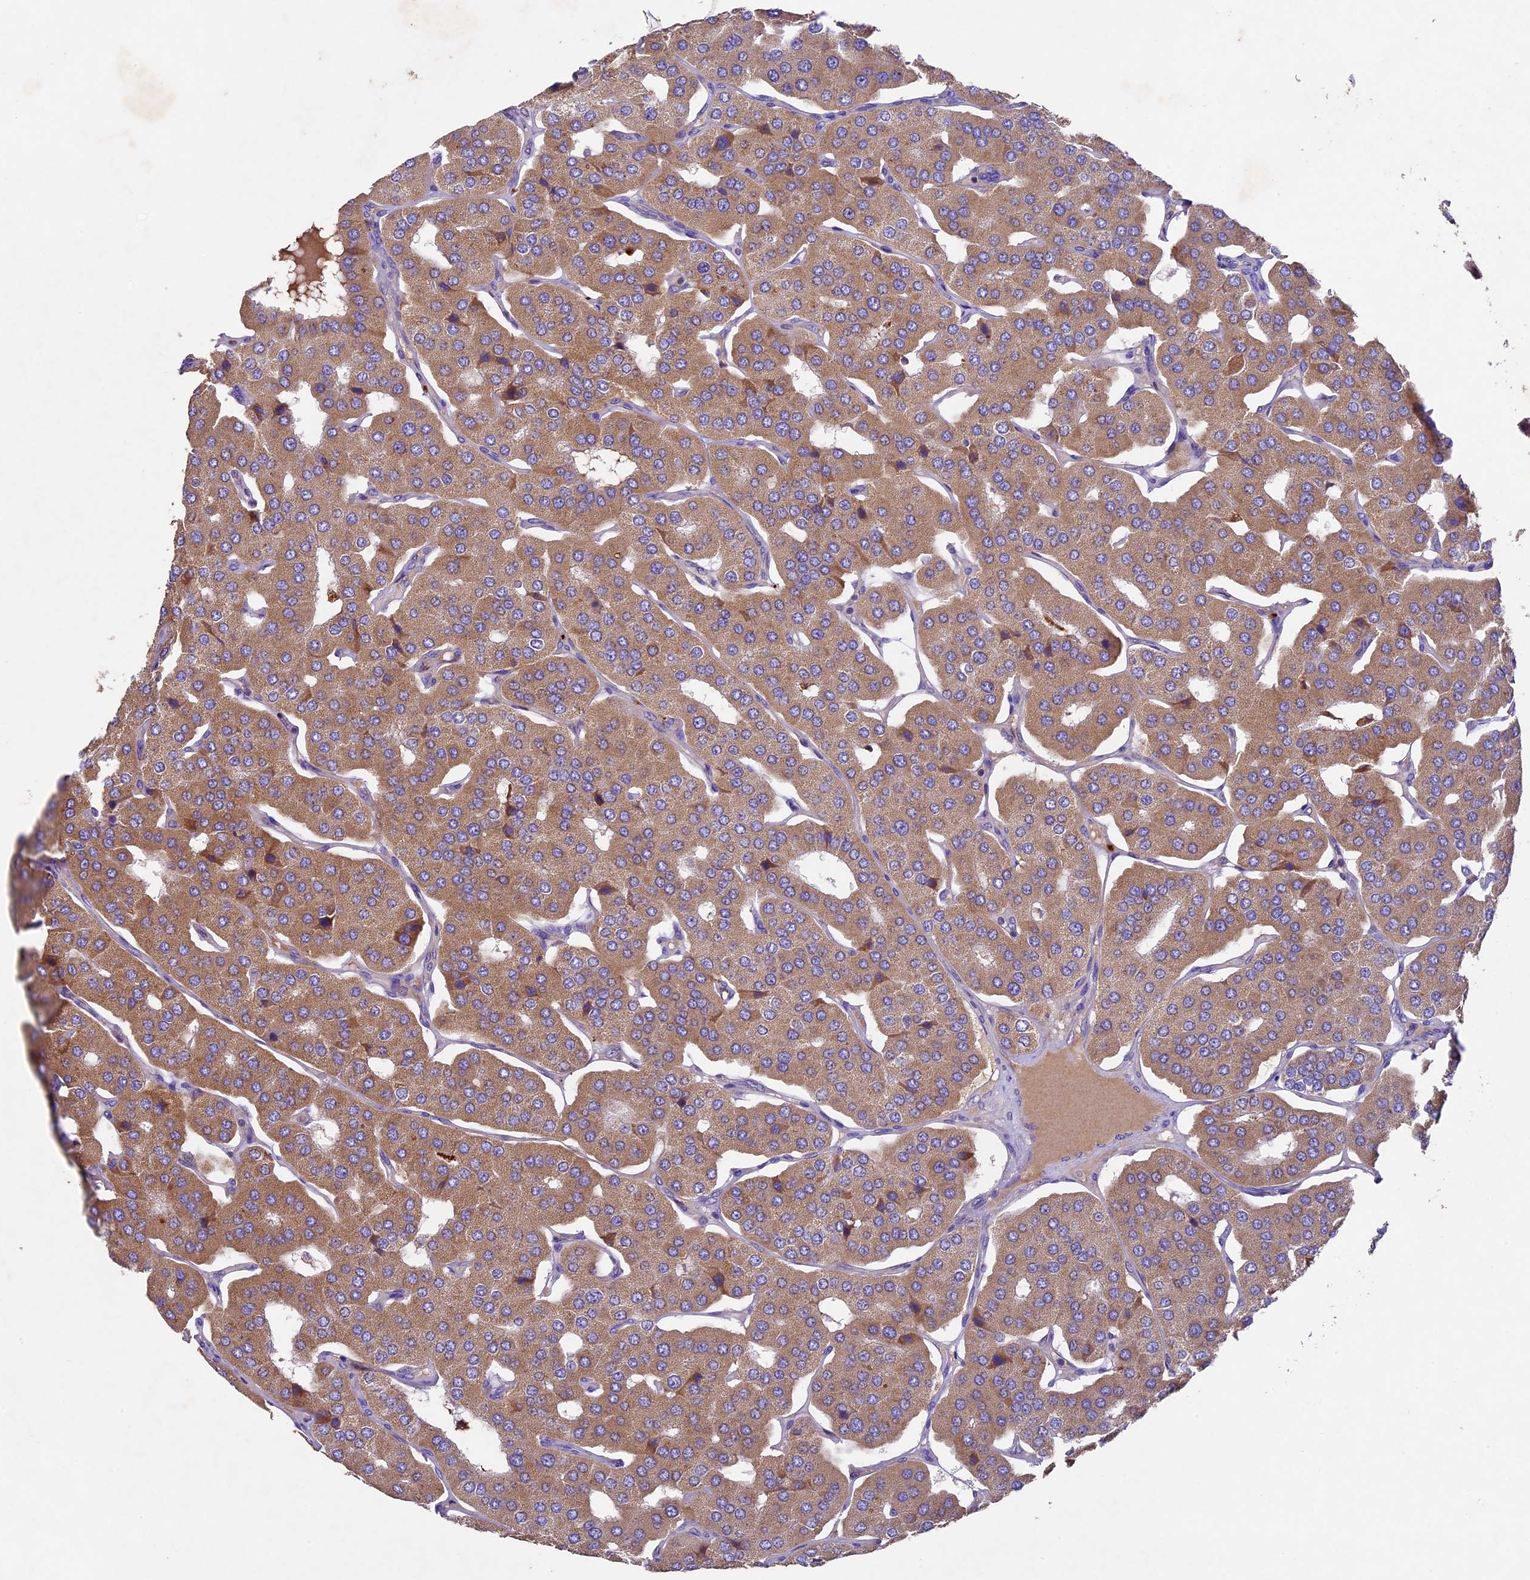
{"staining": {"intensity": "moderate", "quantity": ">75%", "location": "cytoplasmic/membranous"}, "tissue": "parathyroid gland", "cell_type": "Glandular cells", "image_type": "normal", "snomed": [{"axis": "morphology", "description": "Normal tissue, NOS"}, {"axis": "morphology", "description": "Adenoma, NOS"}, {"axis": "topography", "description": "Parathyroid gland"}], "caption": "Protein staining of unremarkable parathyroid gland shows moderate cytoplasmic/membranous positivity in approximately >75% of glandular cells. The protein is stained brown, and the nuclei are stained in blue (DAB (3,3'-diaminobenzidine) IHC with brightfield microscopy, high magnification).", "gene": "PMPCB", "patient": {"sex": "female", "age": 86}}